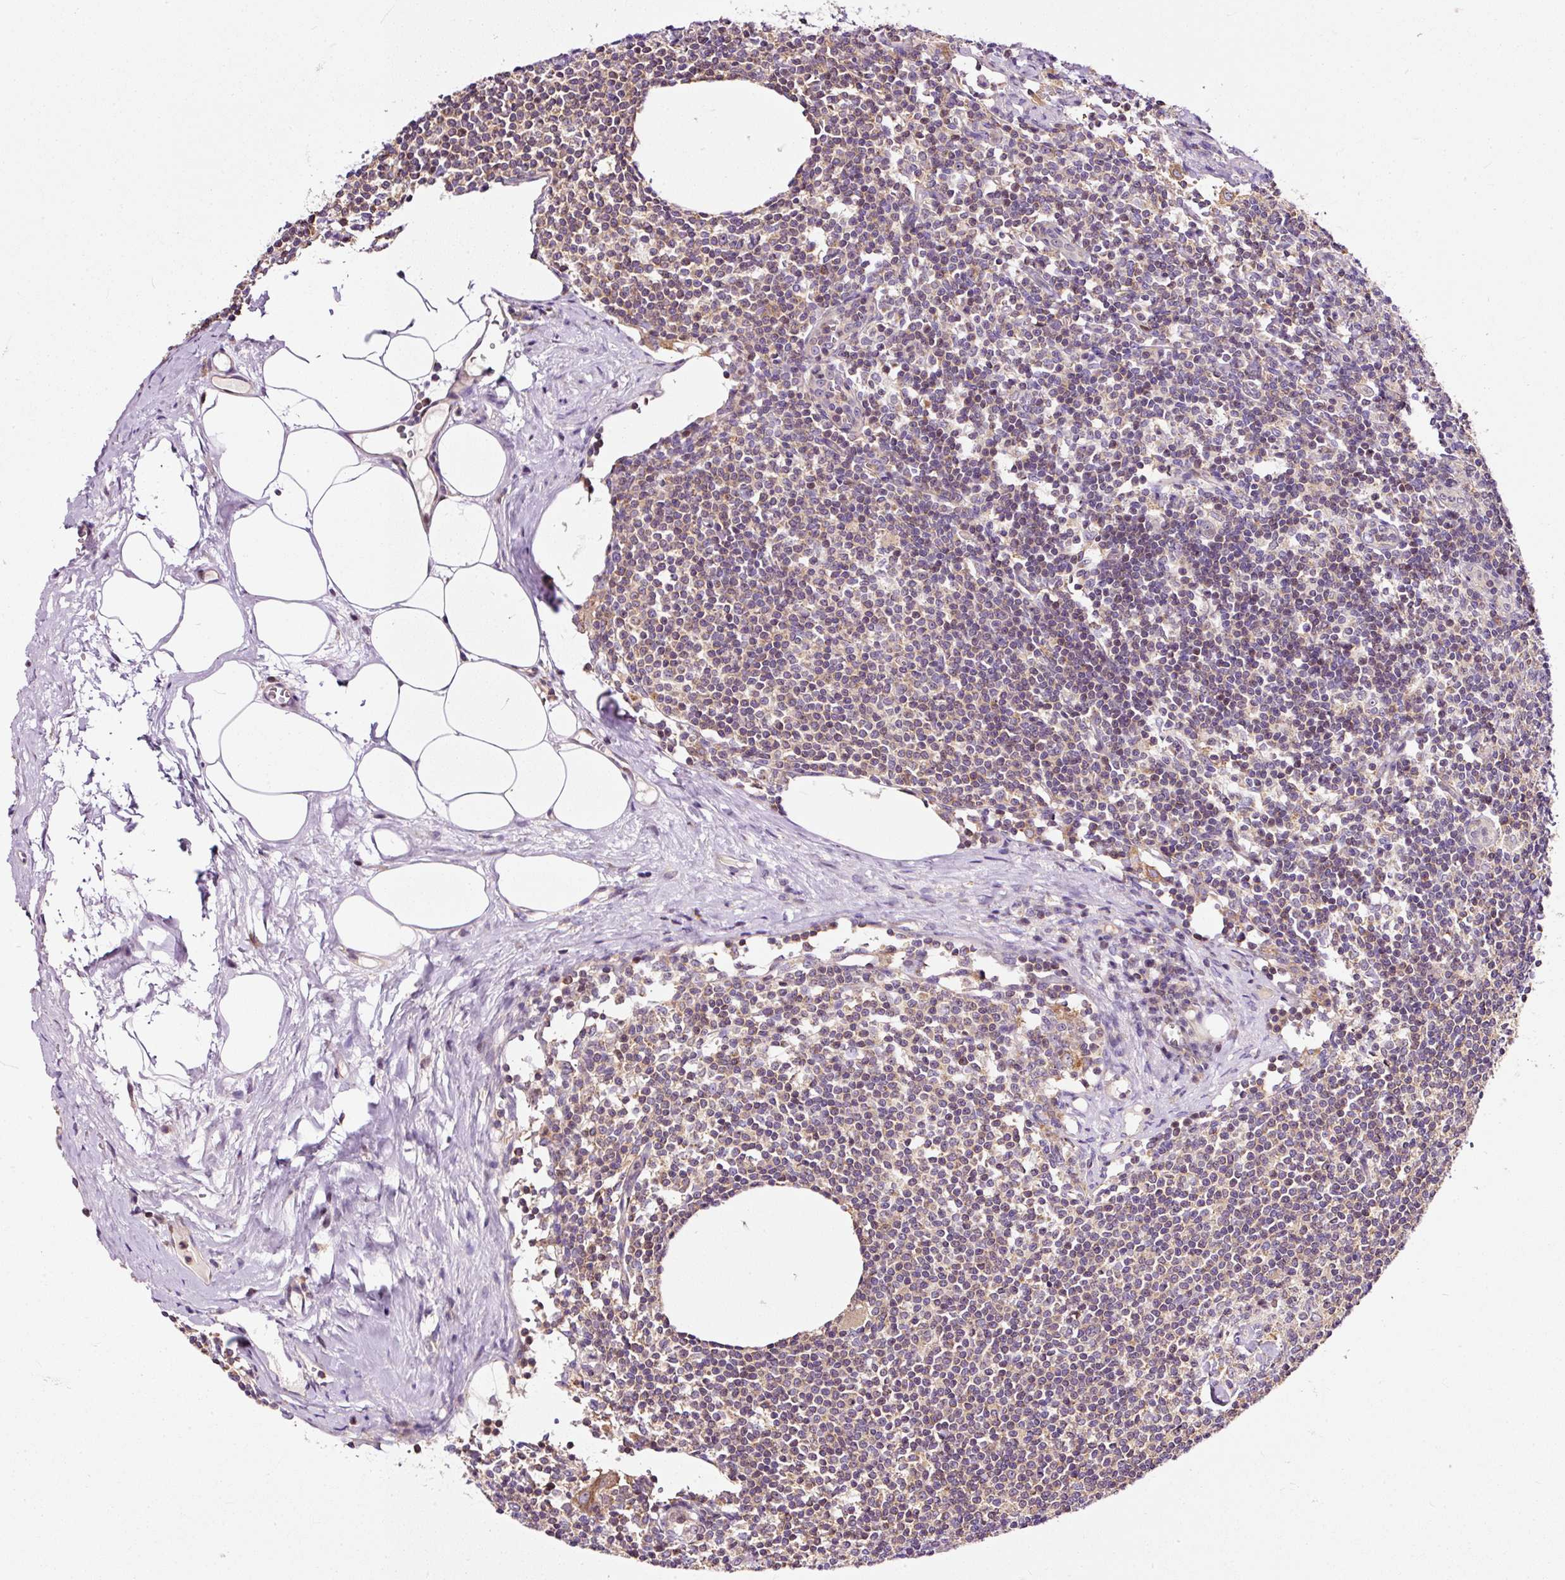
{"staining": {"intensity": "weak", "quantity": "<25%", "location": "cytoplasmic/membranous"}, "tissue": "lymph node", "cell_type": "Germinal center cells", "image_type": "normal", "snomed": [{"axis": "morphology", "description": "Normal tissue, NOS"}, {"axis": "topography", "description": "Lymph node"}], "caption": "This is an immunohistochemistry image of unremarkable lymph node. There is no expression in germinal center cells.", "gene": "BOLA3", "patient": {"sex": "female", "age": 59}}